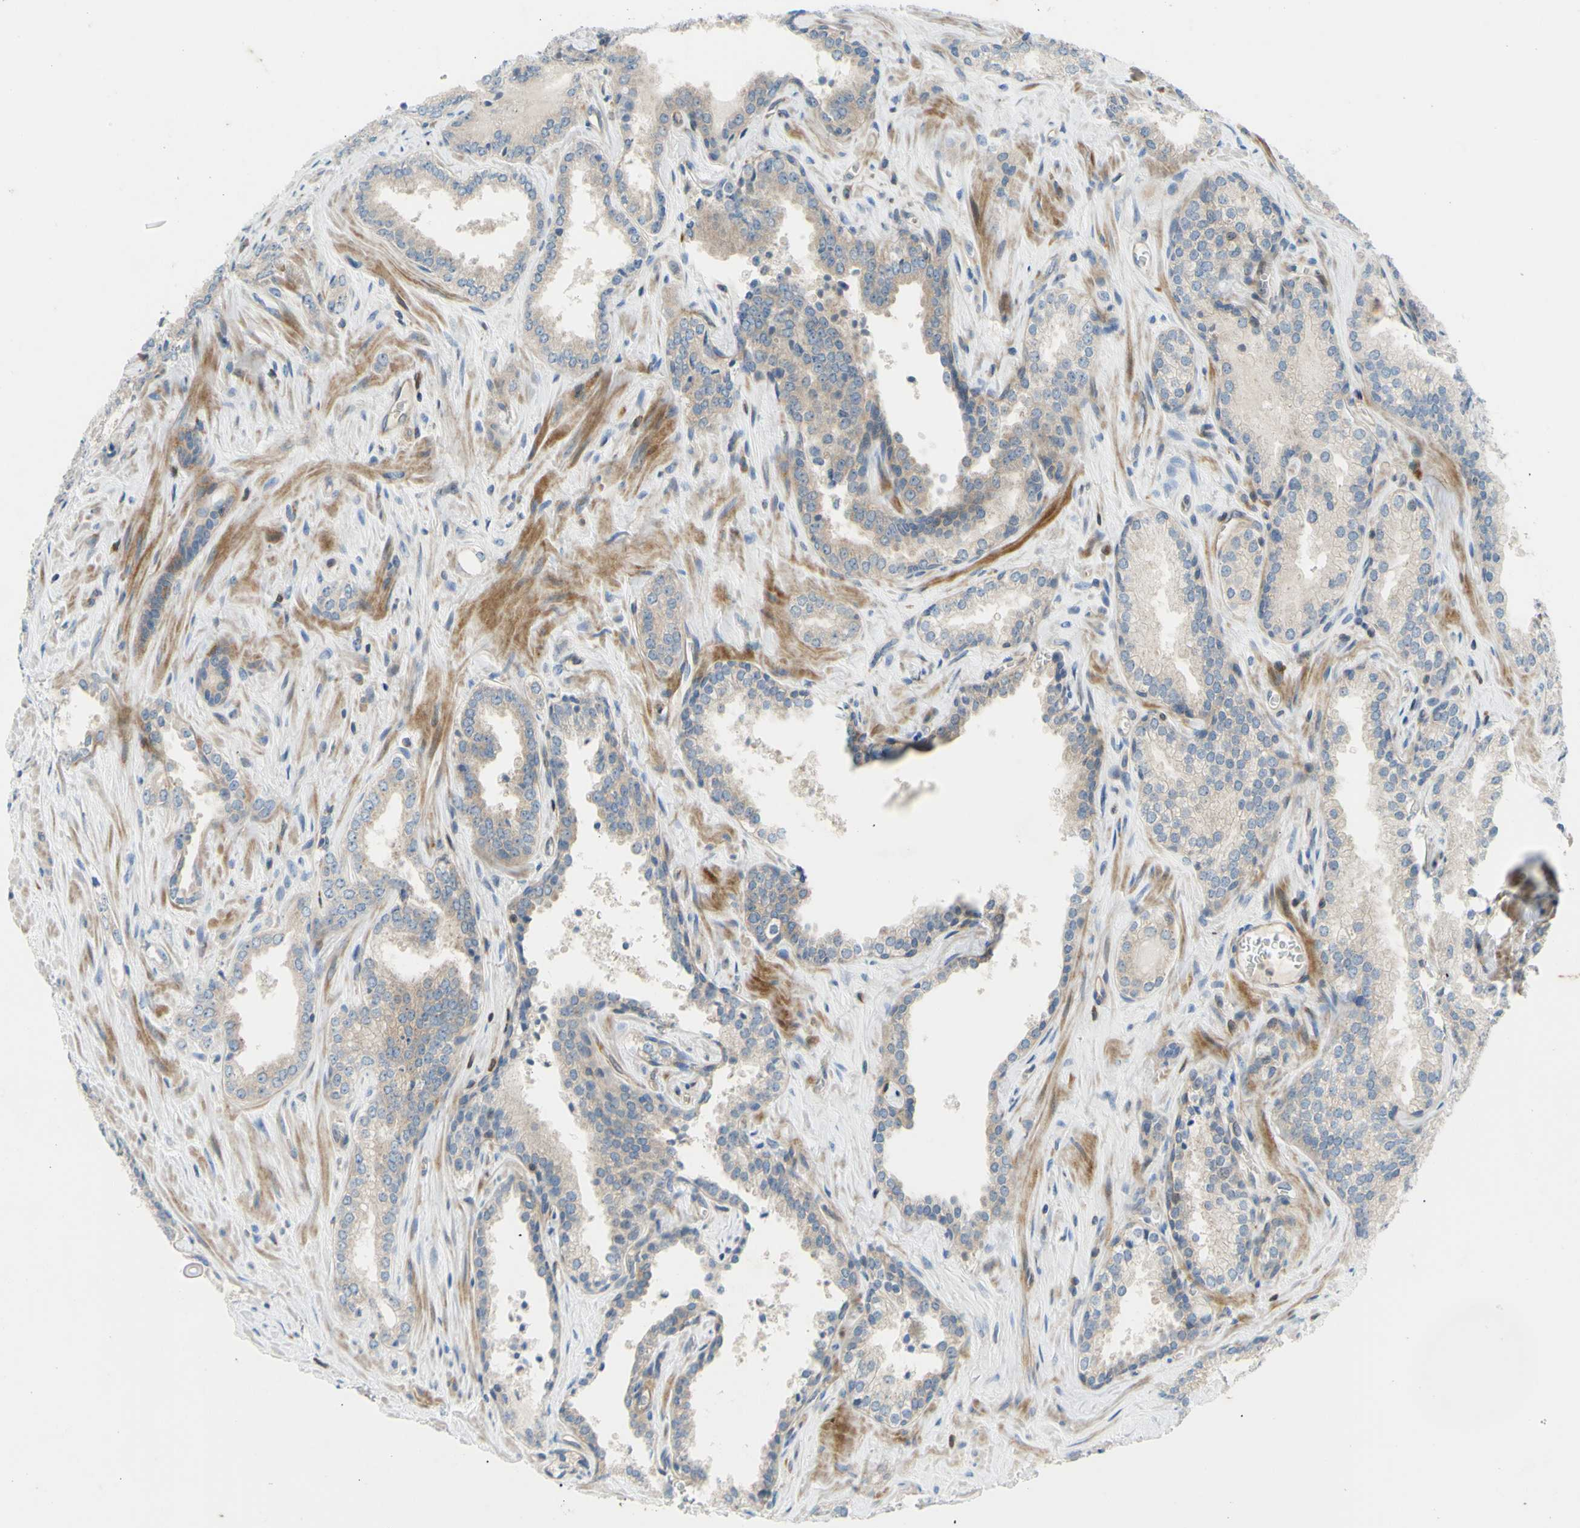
{"staining": {"intensity": "weak", "quantity": "25%-75%", "location": "cytoplasmic/membranous"}, "tissue": "prostate cancer", "cell_type": "Tumor cells", "image_type": "cancer", "snomed": [{"axis": "morphology", "description": "Adenocarcinoma, Low grade"}, {"axis": "topography", "description": "Prostate"}], "caption": "Approximately 25%-75% of tumor cells in prostate low-grade adenocarcinoma show weak cytoplasmic/membranous protein staining as visualized by brown immunohistochemical staining.", "gene": "PAK2", "patient": {"sex": "male", "age": 60}}